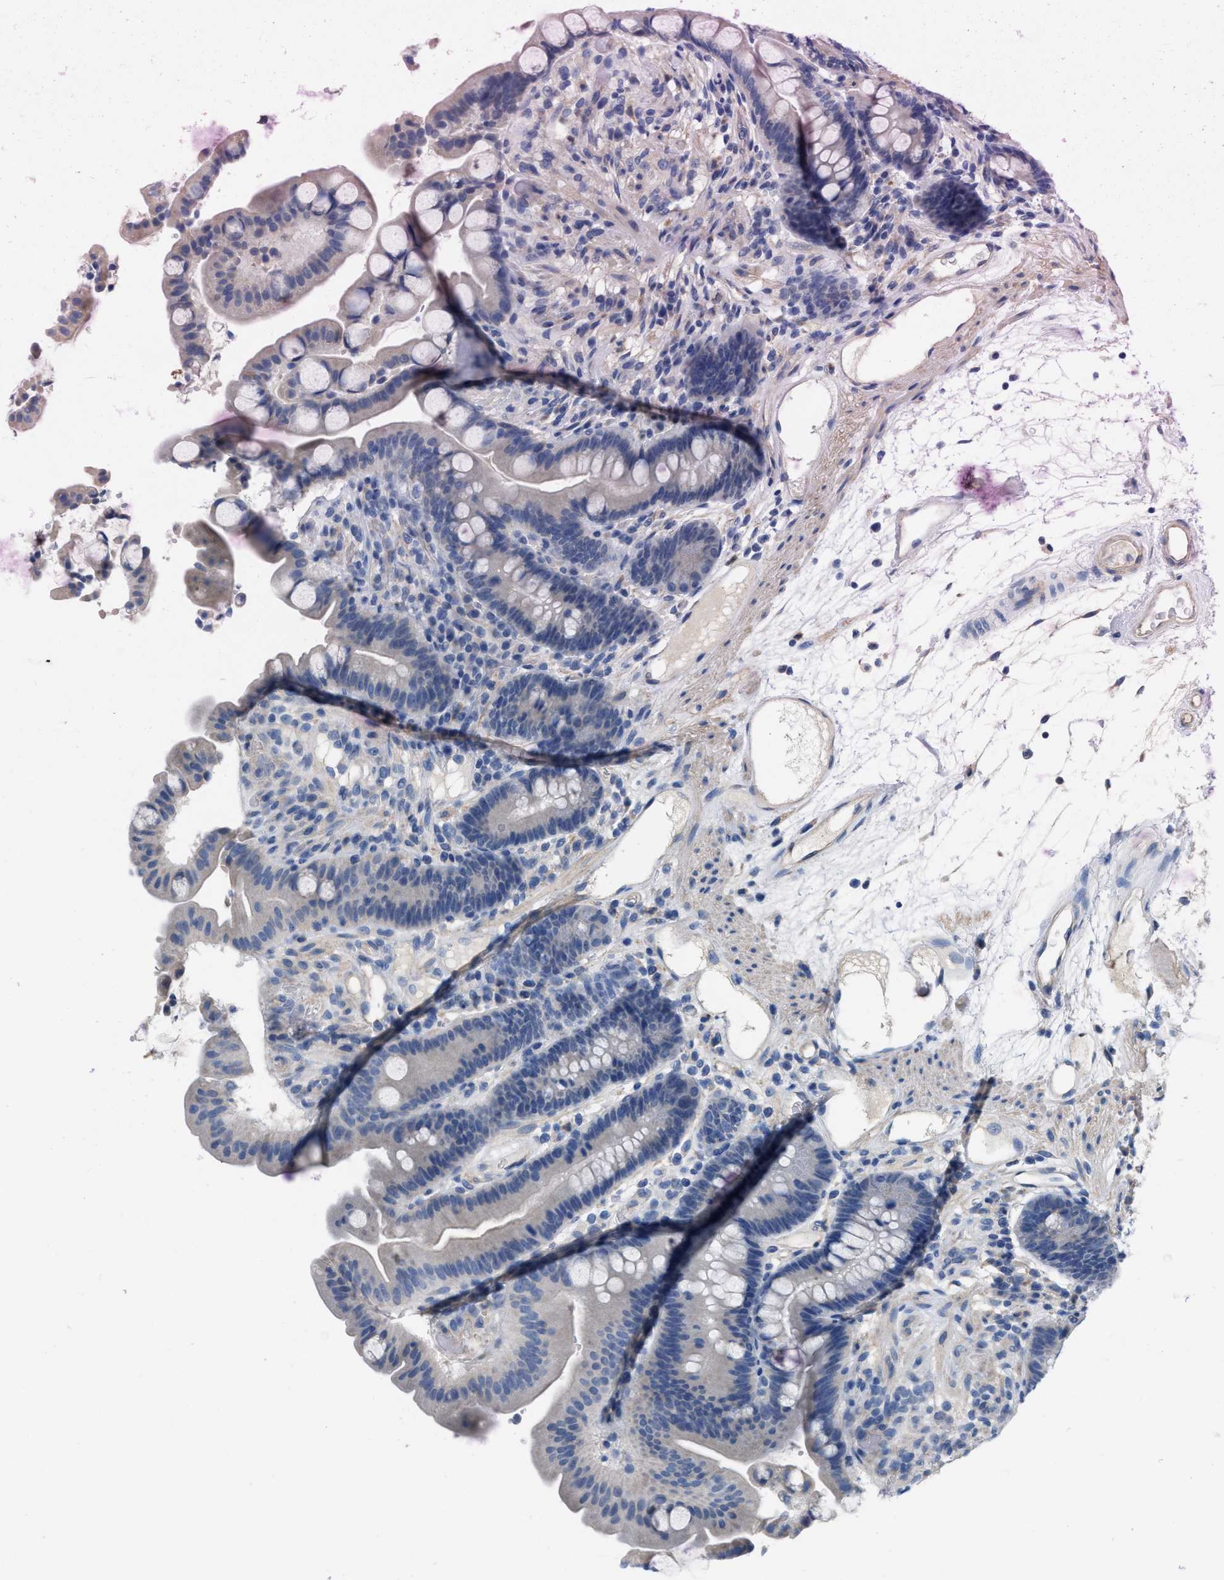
{"staining": {"intensity": "weak", "quantity": ">75%", "location": "cytoplasmic/membranous"}, "tissue": "colon", "cell_type": "Endothelial cells", "image_type": "normal", "snomed": [{"axis": "morphology", "description": "Normal tissue, NOS"}, {"axis": "topography", "description": "Colon"}], "caption": "Immunohistochemistry photomicrograph of normal human colon stained for a protein (brown), which displays low levels of weak cytoplasmic/membranous expression in approximately >75% of endothelial cells.", "gene": "CPA2", "patient": {"sex": "male", "age": 73}}